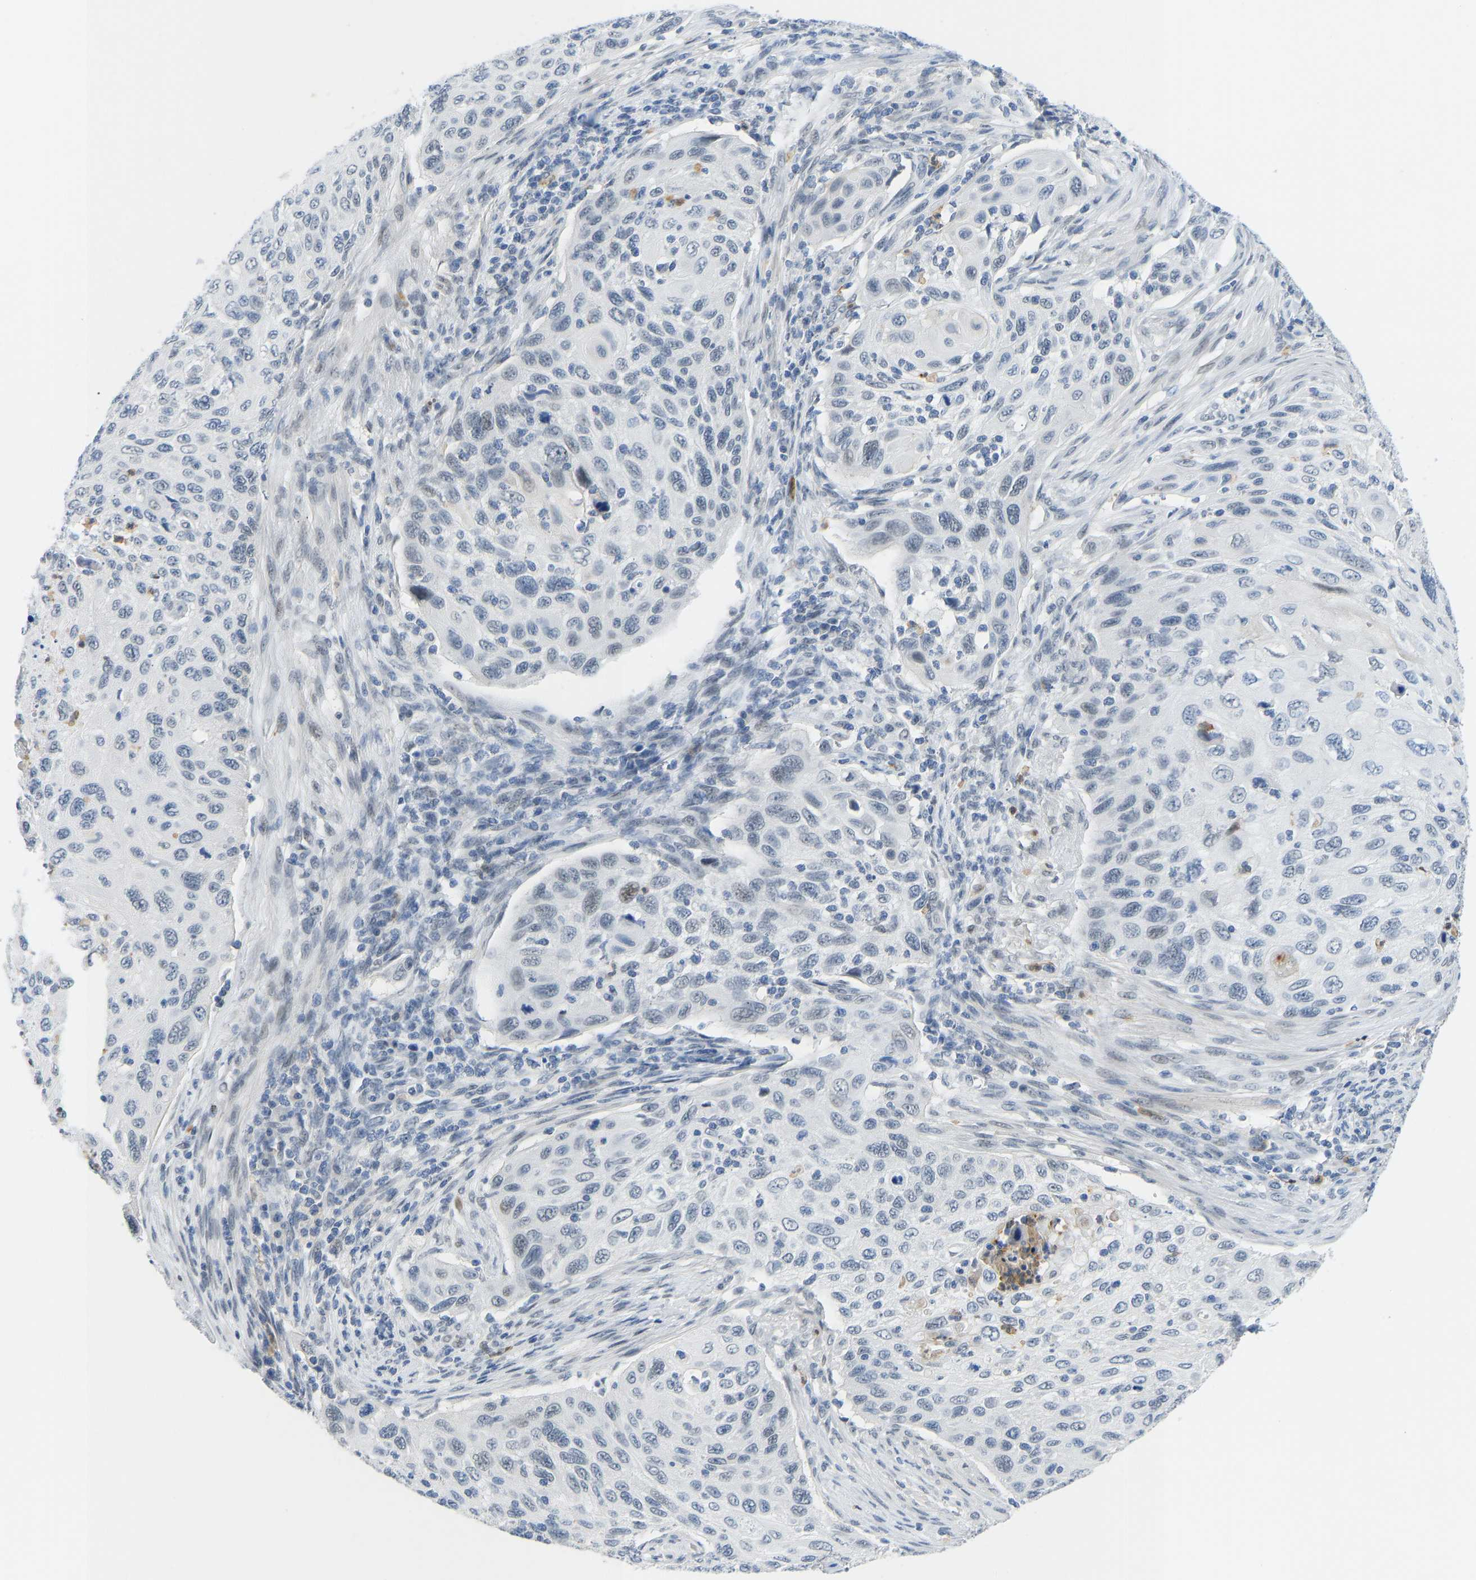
{"staining": {"intensity": "negative", "quantity": "none", "location": "none"}, "tissue": "cervical cancer", "cell_type": "Tumor cells", "image_type": "cancer", "snomed": [{"axis": "morphology", "description": "Squamous cell carcinoma, NOS"}, {"axis": "topography", "description": "Cervix"}], "caption": "IHC histopathology image of human cervical cancer stained for a protein (brown), which displays no positivity in tumor cells.", "gene": "TXNDC2", "patient": {"sex": "female", "age": 70}}